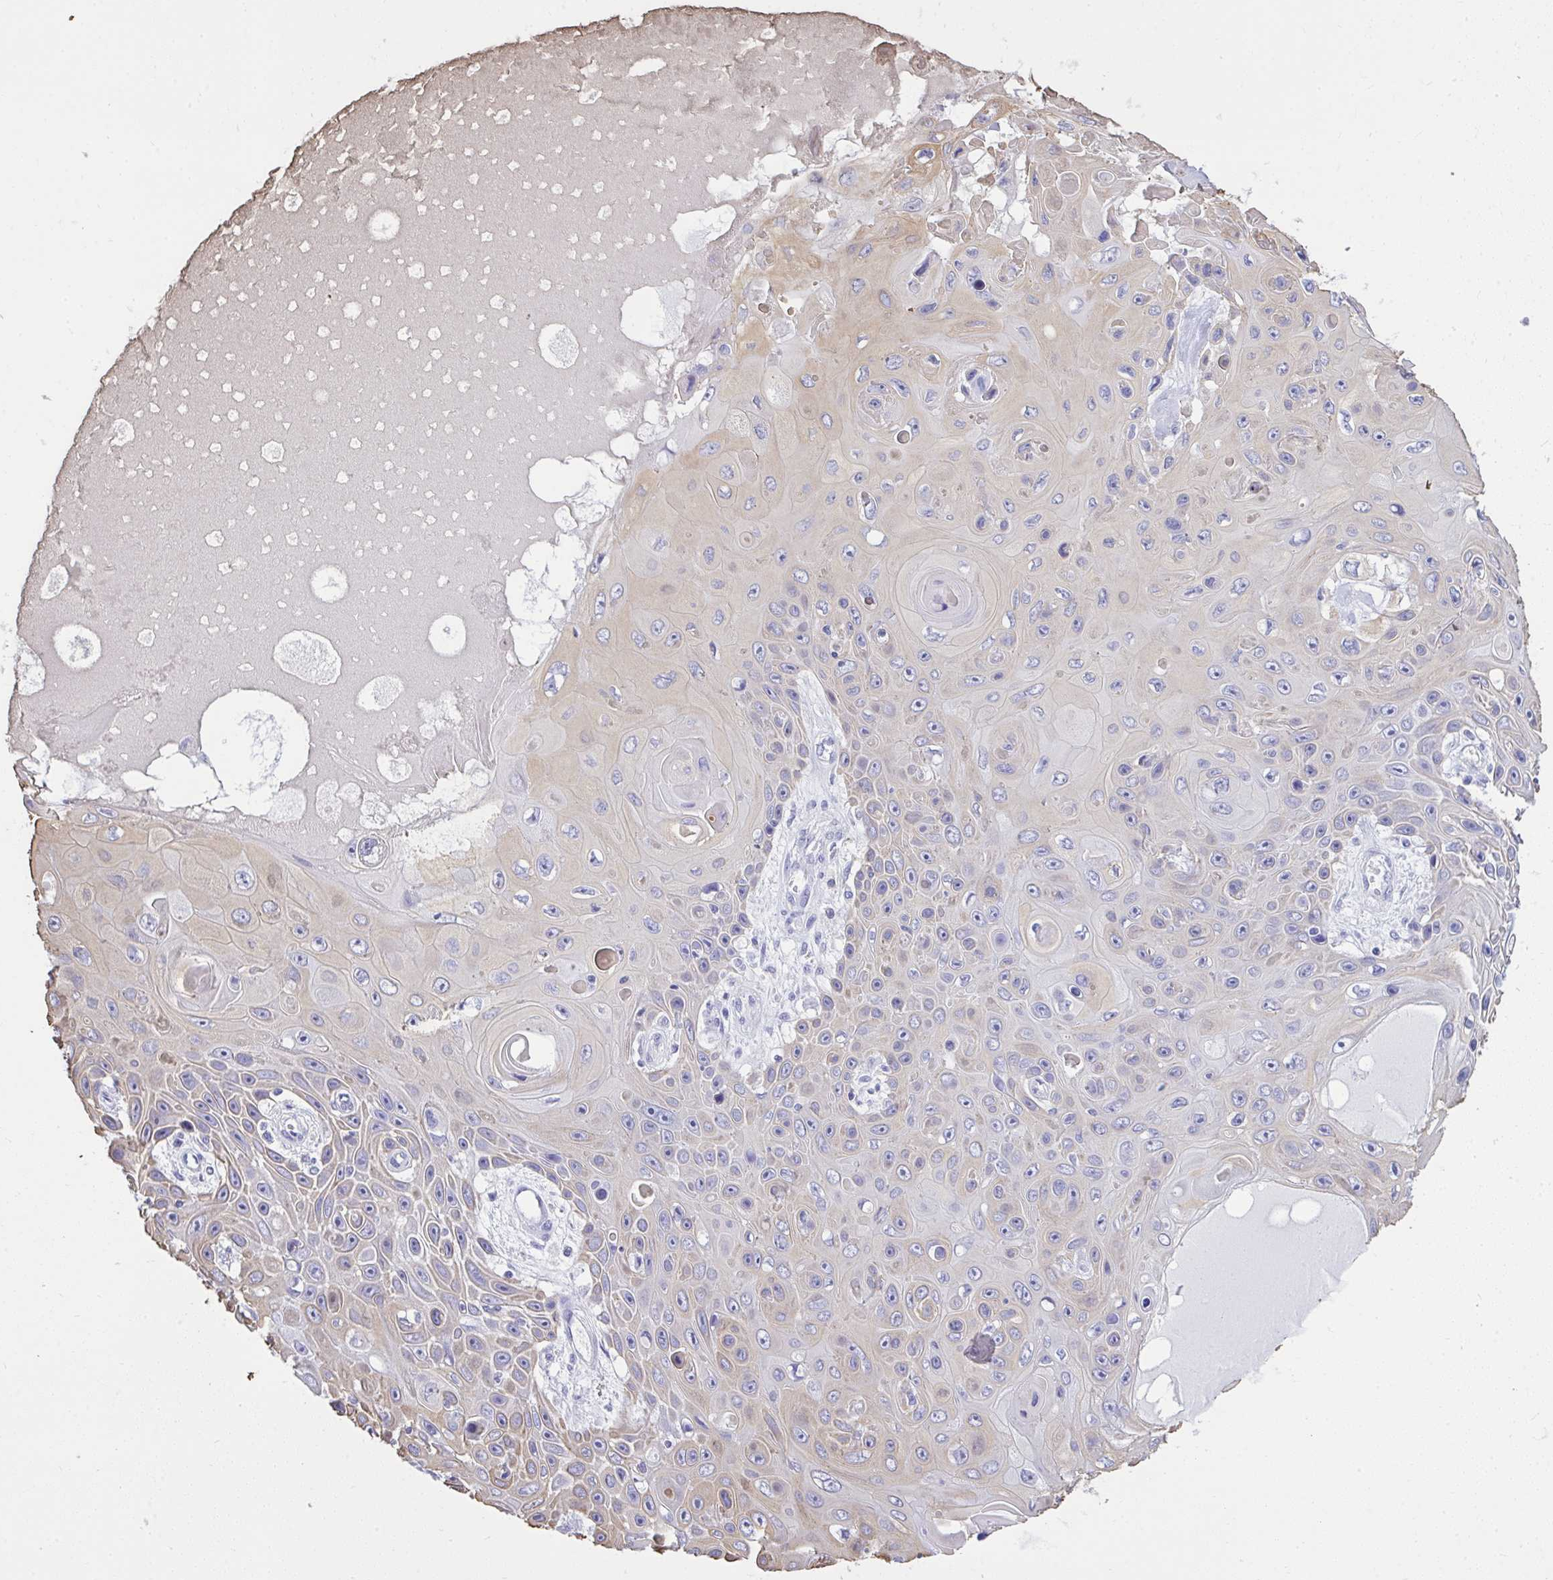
{"staining": {"intensity": "moderate", "quantity": "<25%", "location": "cytoplasmic/membranous"}, "tissue": "skin cancer", "cell_type": "Tumor cells", "image_type": "cancer", "snomed": [{"axis": "morphology", "description": "Squamous cell carcinoma, NOS"}, {"axis": "topography", "description": "Skin"}], "caption": "Moderate cytoplasmic/membranous positivity is seen in approximately <25% of tumor cells in skin cancer. The staining was performed using DAB (3,3'-diaminobenzidine), with brown indicating positive protein expression. Nuclei are stained blue with hematoxylin.", "gene": "PSD", "patient": {"sex": "male", "age": 82}}